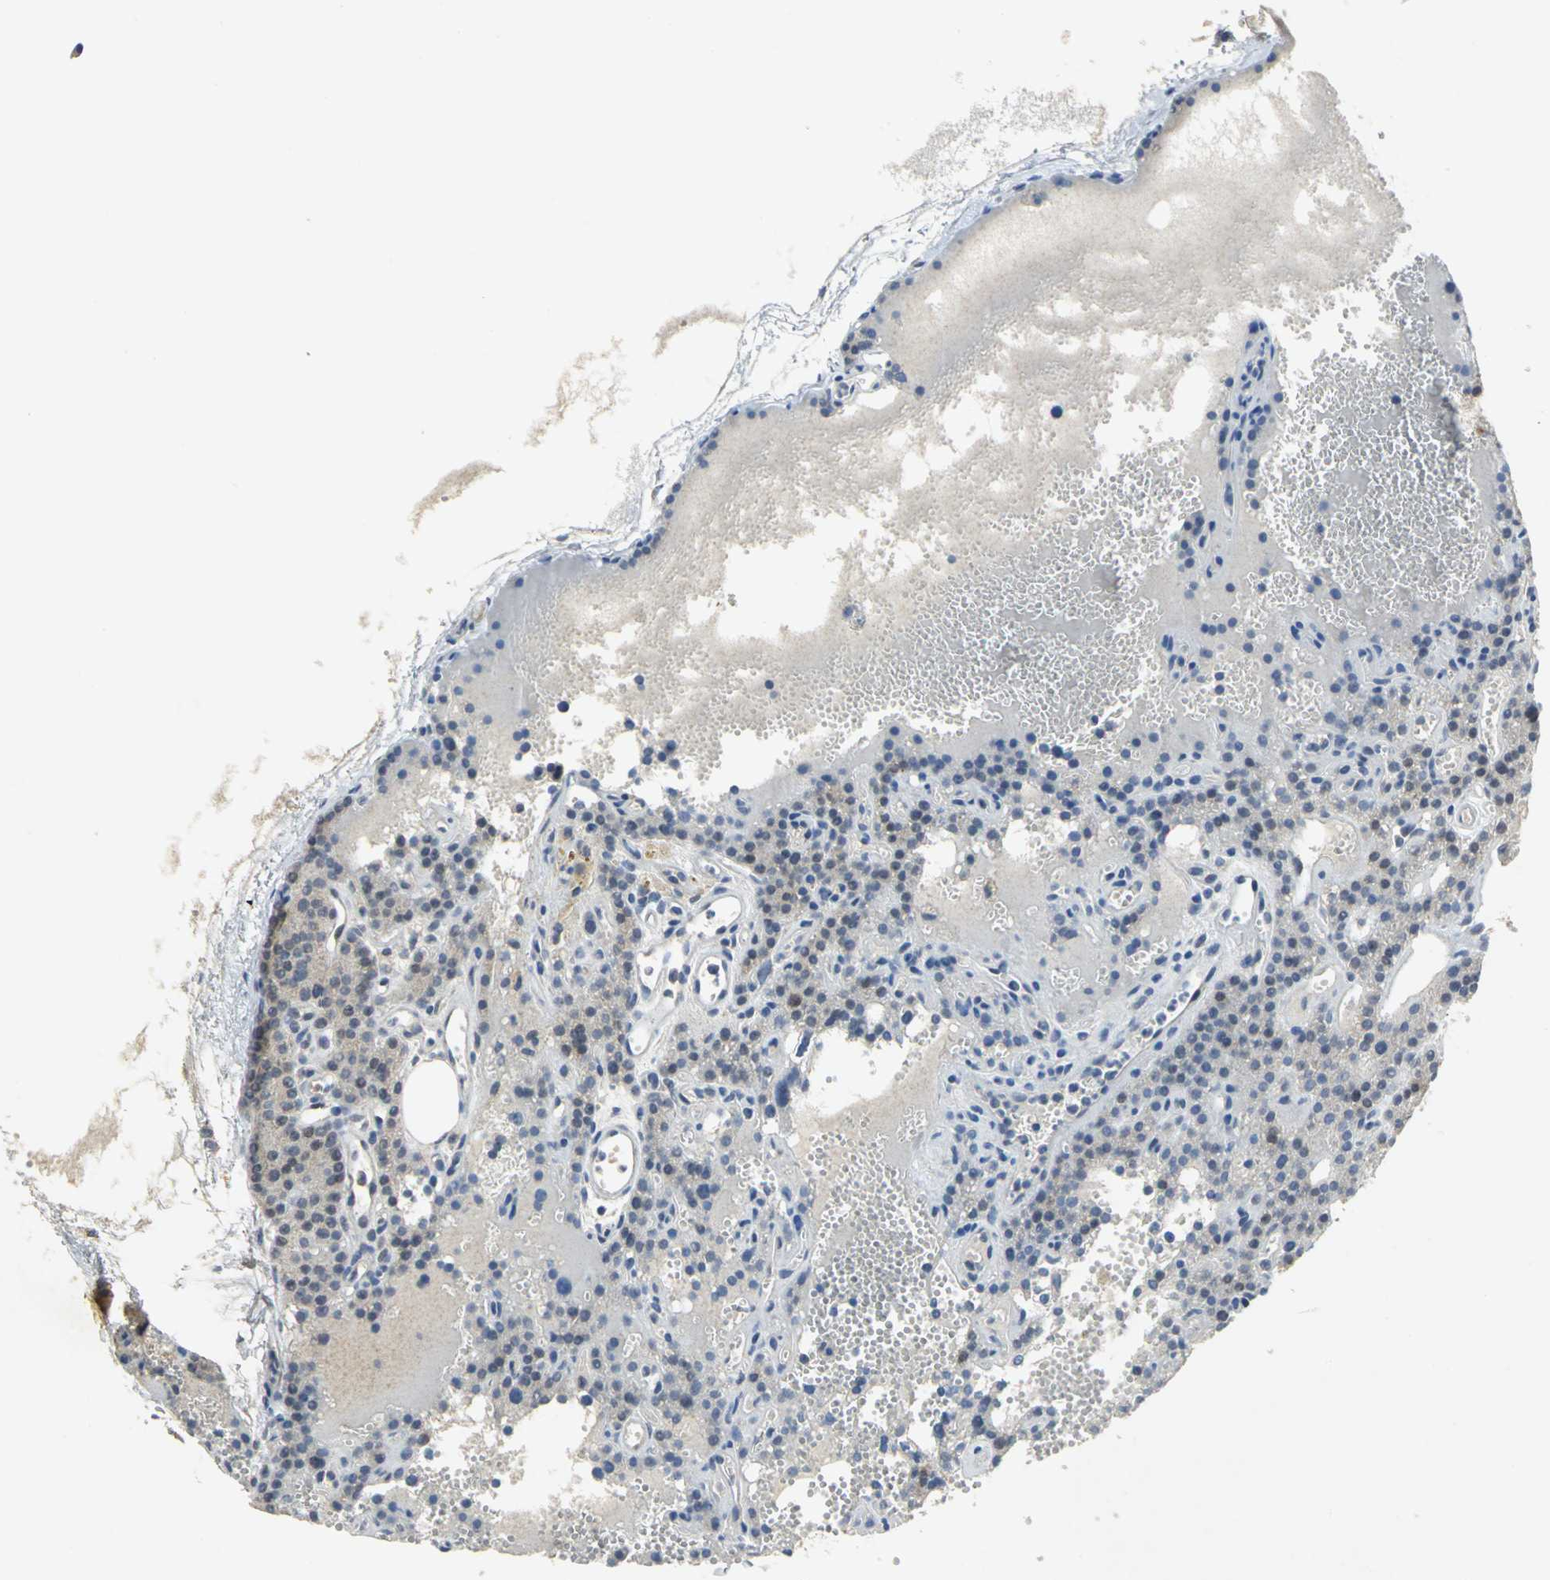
{"staining": {"intensity": "weak", "quantity": "<25%", "location": "cytoplasmic/membranous"}, "tissue": "parathyroid gland", "cell_type": "Glandular cells", "image_type": "normal", "snomed": [{"axis": "morphology", "description": "Normal tissue, NOS"}, {"axis": "topography", "description": "Parathyroid gland"}], "caption": "Immunohistochemistry (IHC) of unremarkable parathyroid gland exhibits no positivity in glandular cells. (Brightfield microscopy of DAB (3,3'-diaminobenzidine) IHC at high magnification).", "gene": "PPIA", "patient": {"sex": "male", "age": 25}}